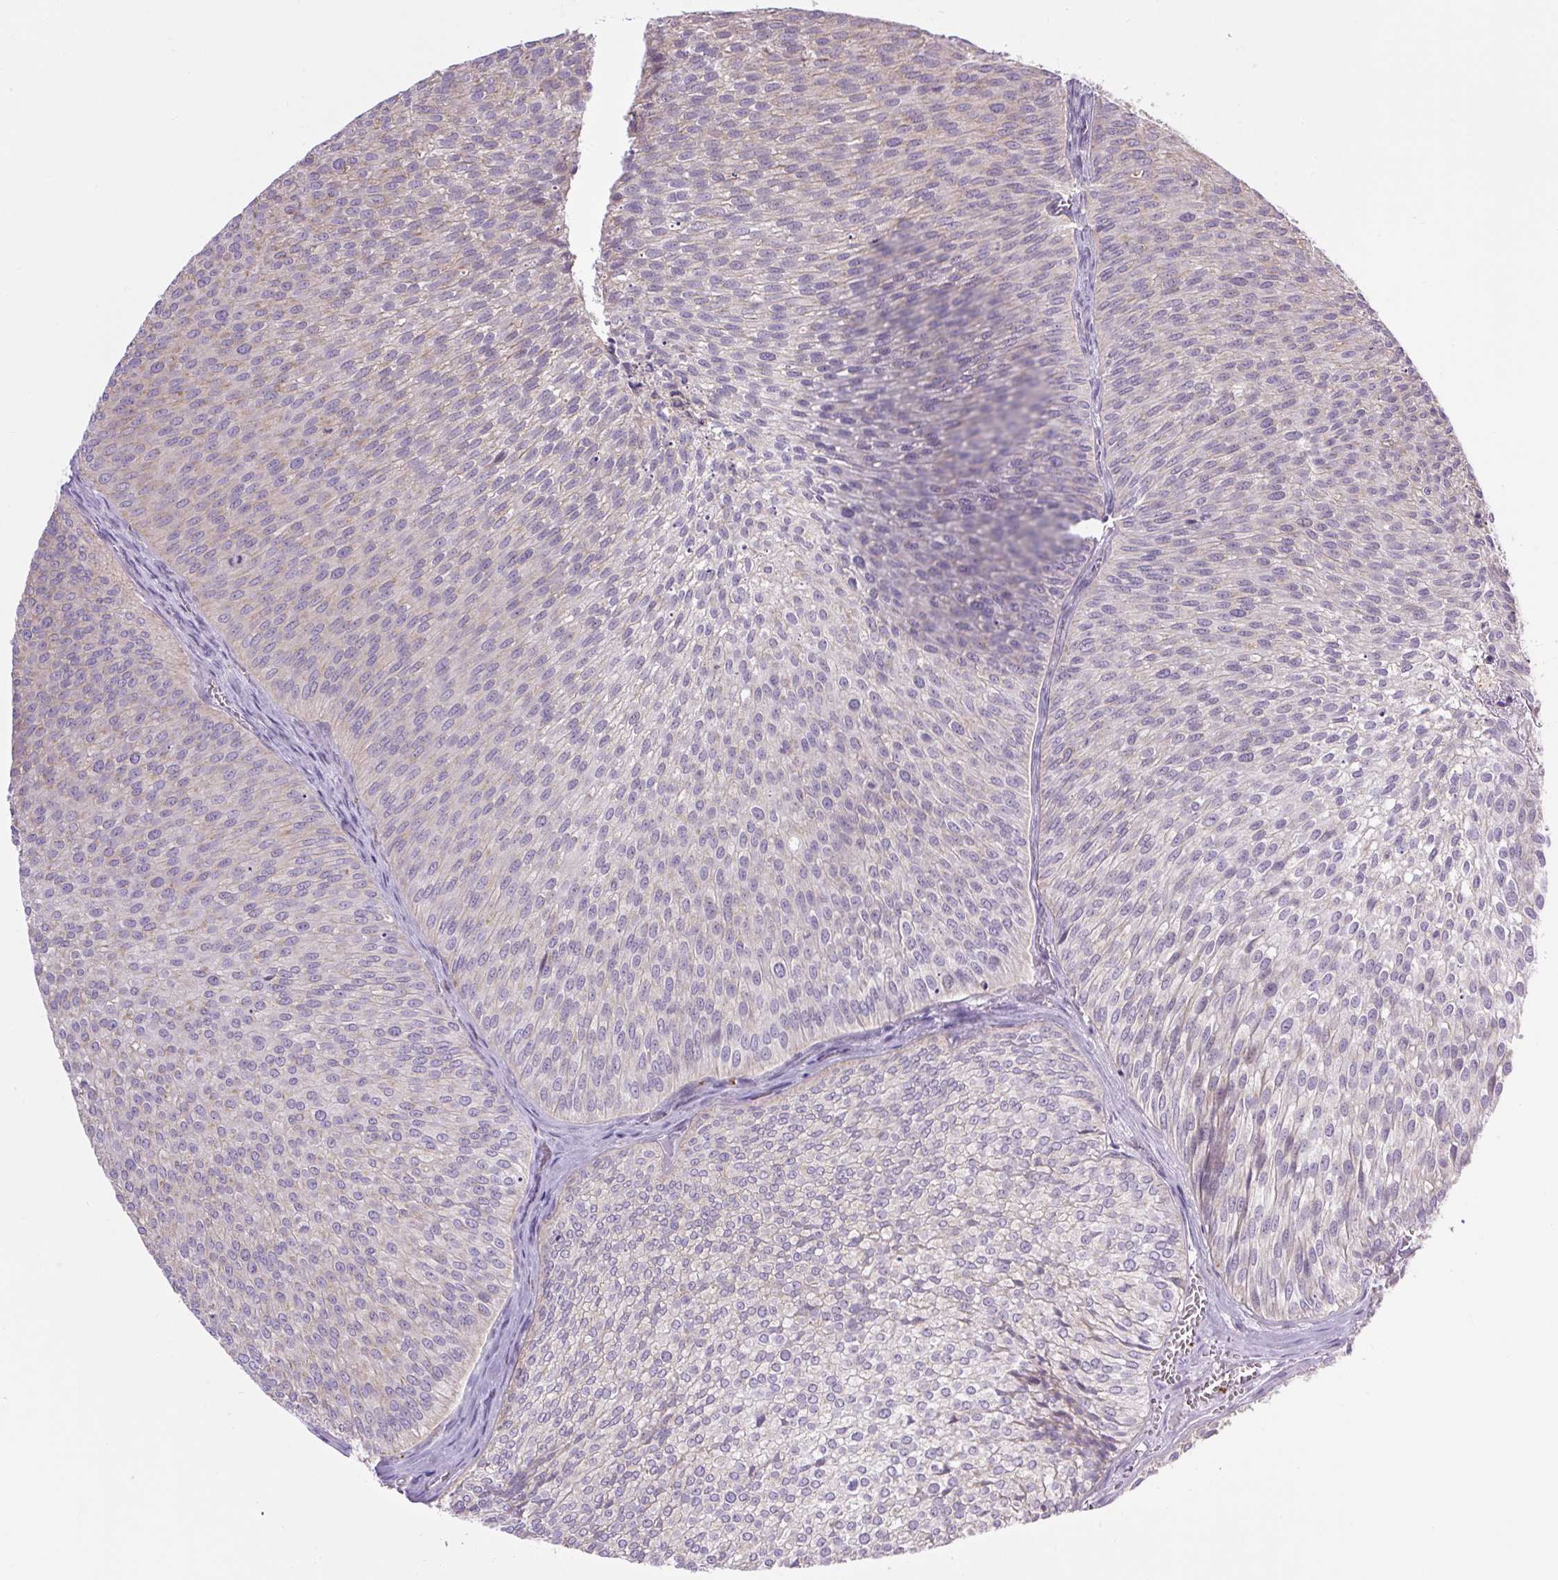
{"staining": {"intensity": "weak", "quantity": "<25%", "location": "cytoplasmic/membranous"}, "tissue": "urothelial cancer", "cell_type": "Tumor cells", "image_type": "cancer", "snomed": [{"axis": "morphology", "description": "Urothelial carcinoma, Low grade"}, {"axis": "topography", "description": "Urinary bladder"}], "caption": "Urothelial carcinoma (low-grade) was stained to show a protein in brown. There is no significant staining in tumor cells.", "gene": "RNASE10", "patient": {"sex": "male", "age": 91}}